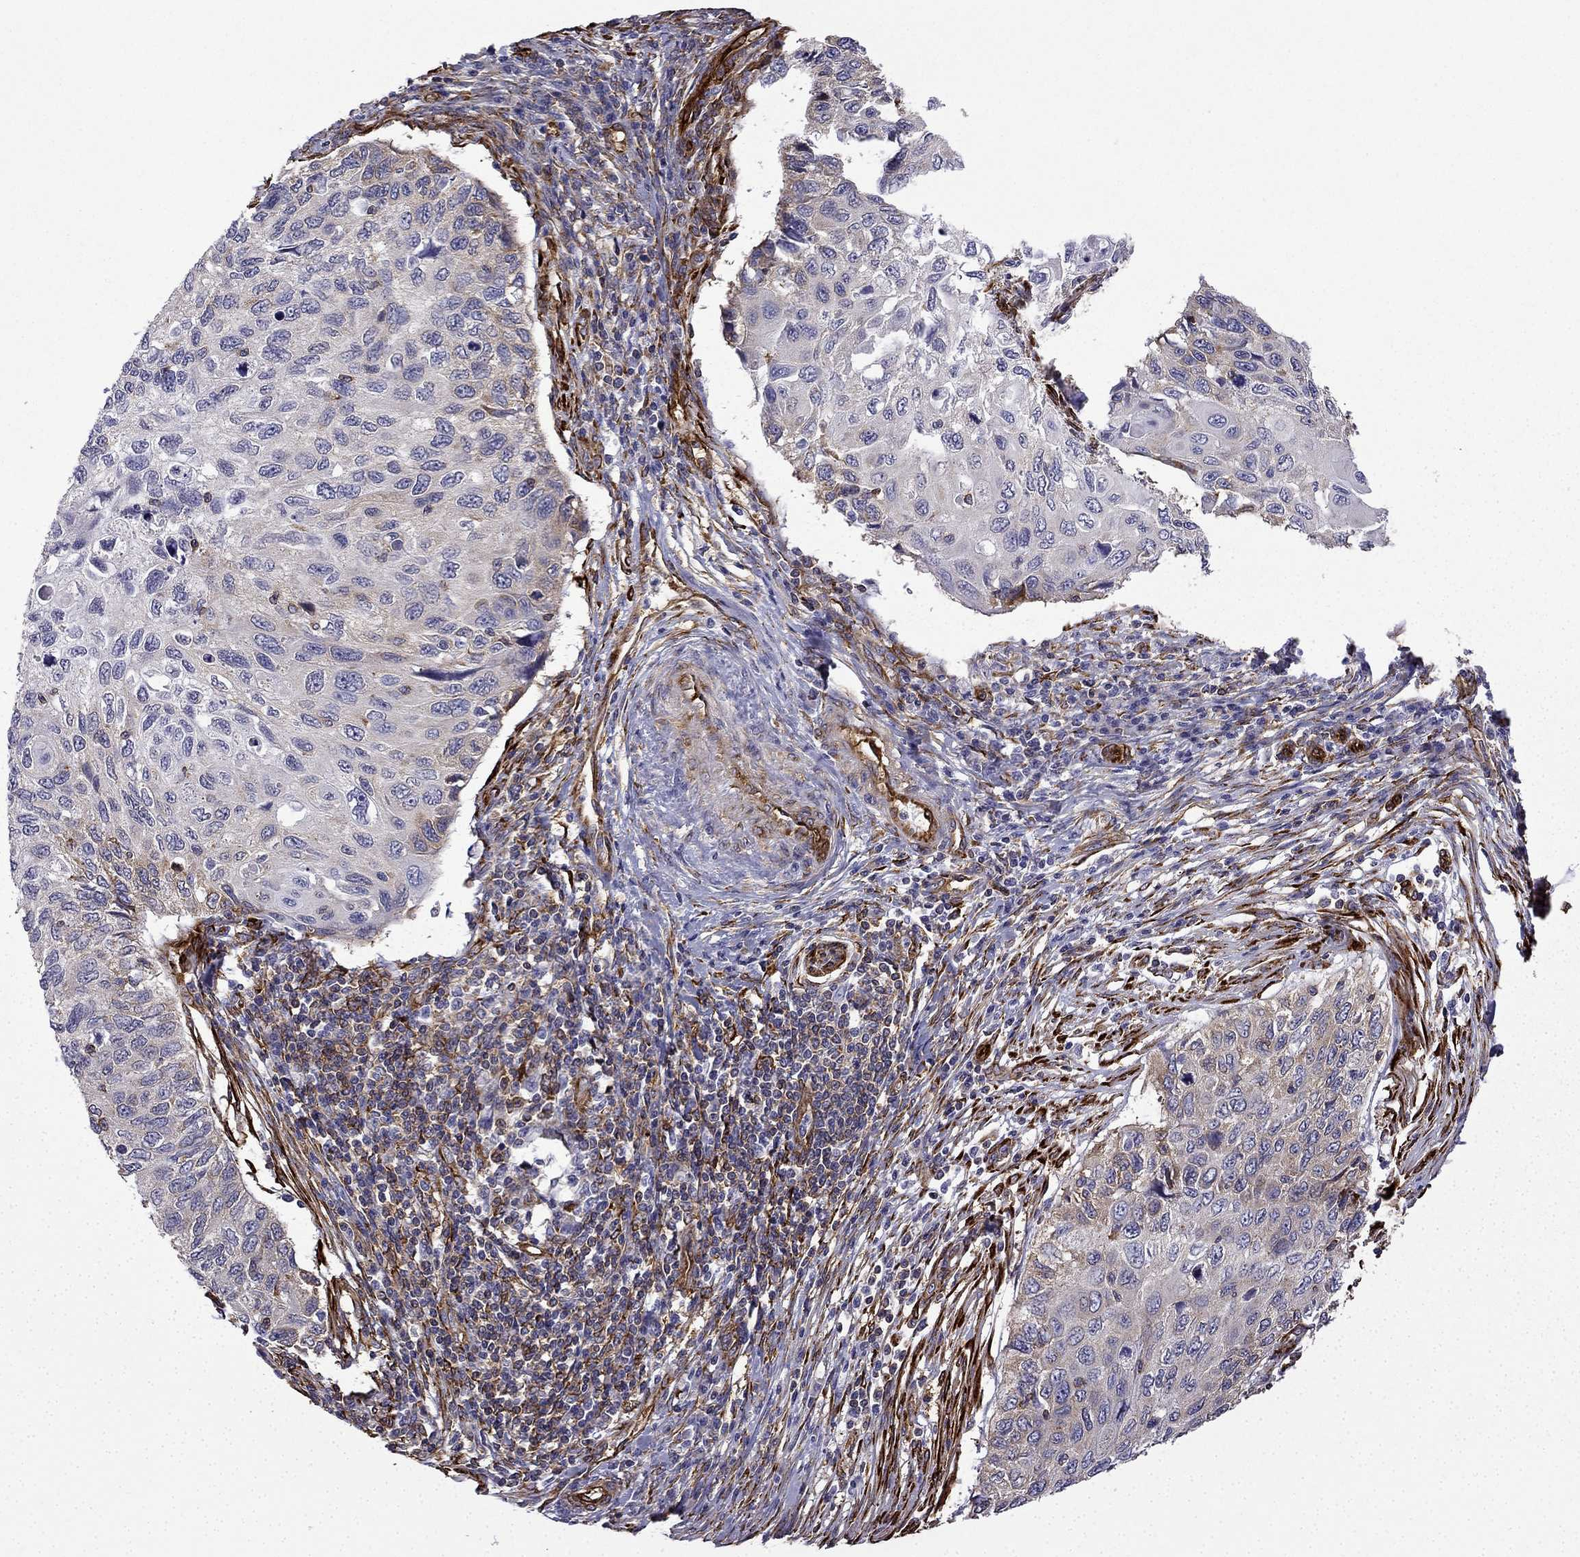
{"staining": {"intensity": "moderate", "quantity": "<25%", "location": "cytoplasmic/membranous"}, "tissue": "cervical cancer", "cell_type": "Tumor cells", "image_type": "cancer", "snomed": [{"axis": "morphology", "description": "Squamous cell carcinoma, NOS"}, {"axis": "topography", "description": "Cervix"}], "caption": "Protein staining demonstrates moderate cytoplasmic/membranous positivity in about <25% of tumor cells in squamous cell carcinoma (cervical). The staining was performed using DAB, with brown indicating positive protein expression. Nuclei are stained blue with hematoxylin.", "gene": "MAP4", "patient": {"sex": "female", "age": 70}}